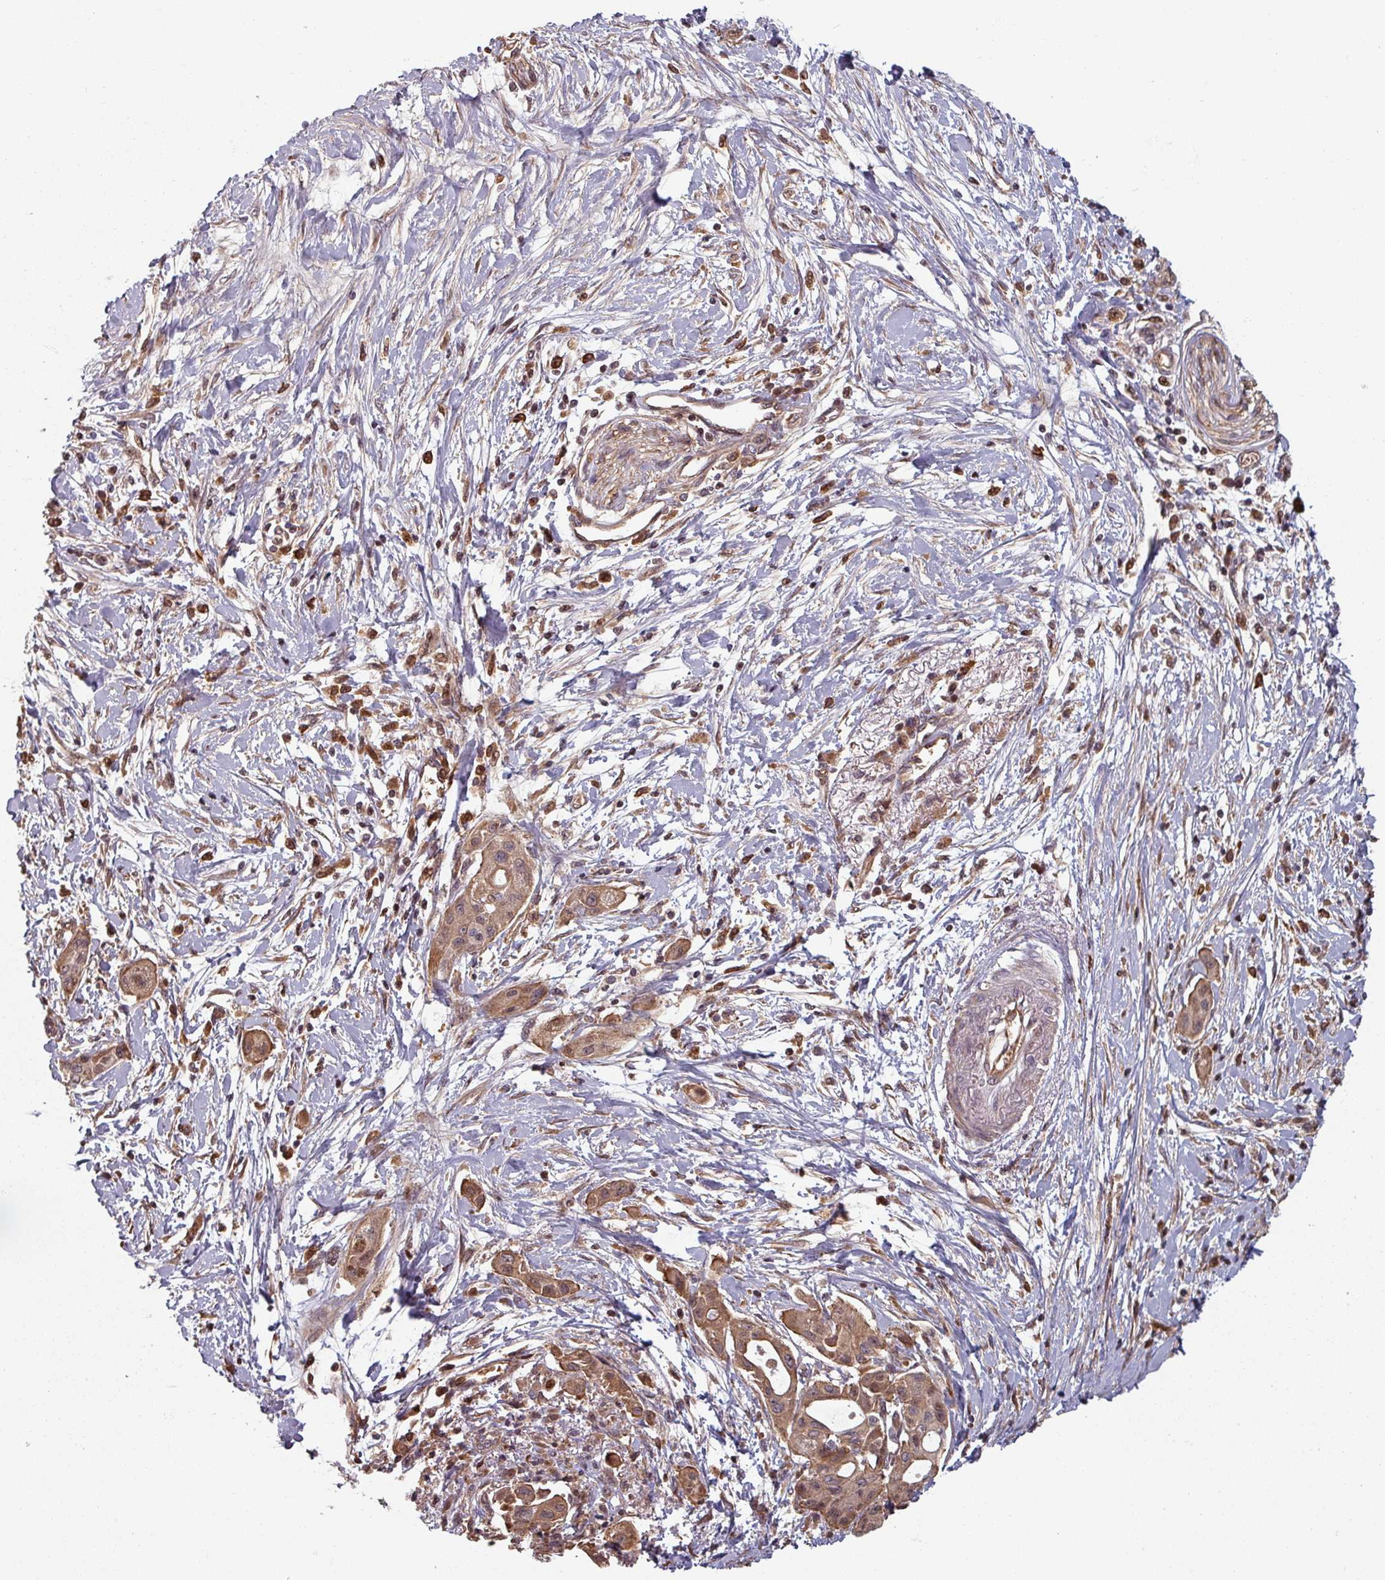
{"staining": {"intensity": "moderate", "quantity": ">75%", "location": "cytoplasmic/membranous,nuclear"}, "tissue": "pancreatic cancer", "cell_type": "Tumor cells", "image_type": "cancer", "snomed": [{"axis": "morphology", "description": "Adenocarcinoma, NOS"}, {"axis": "topography", "description": "Pancreas"}], "caption": "Immunohistochemical staining of adenocarcinoma (pancreatic) demonstrates medium levels of moderate cytoplasmic/membranous and nuclear protein positivity in approximately >75% of tumor cells.", "gene": "EID1", "patient": {"sex": "male", "age": 68}}